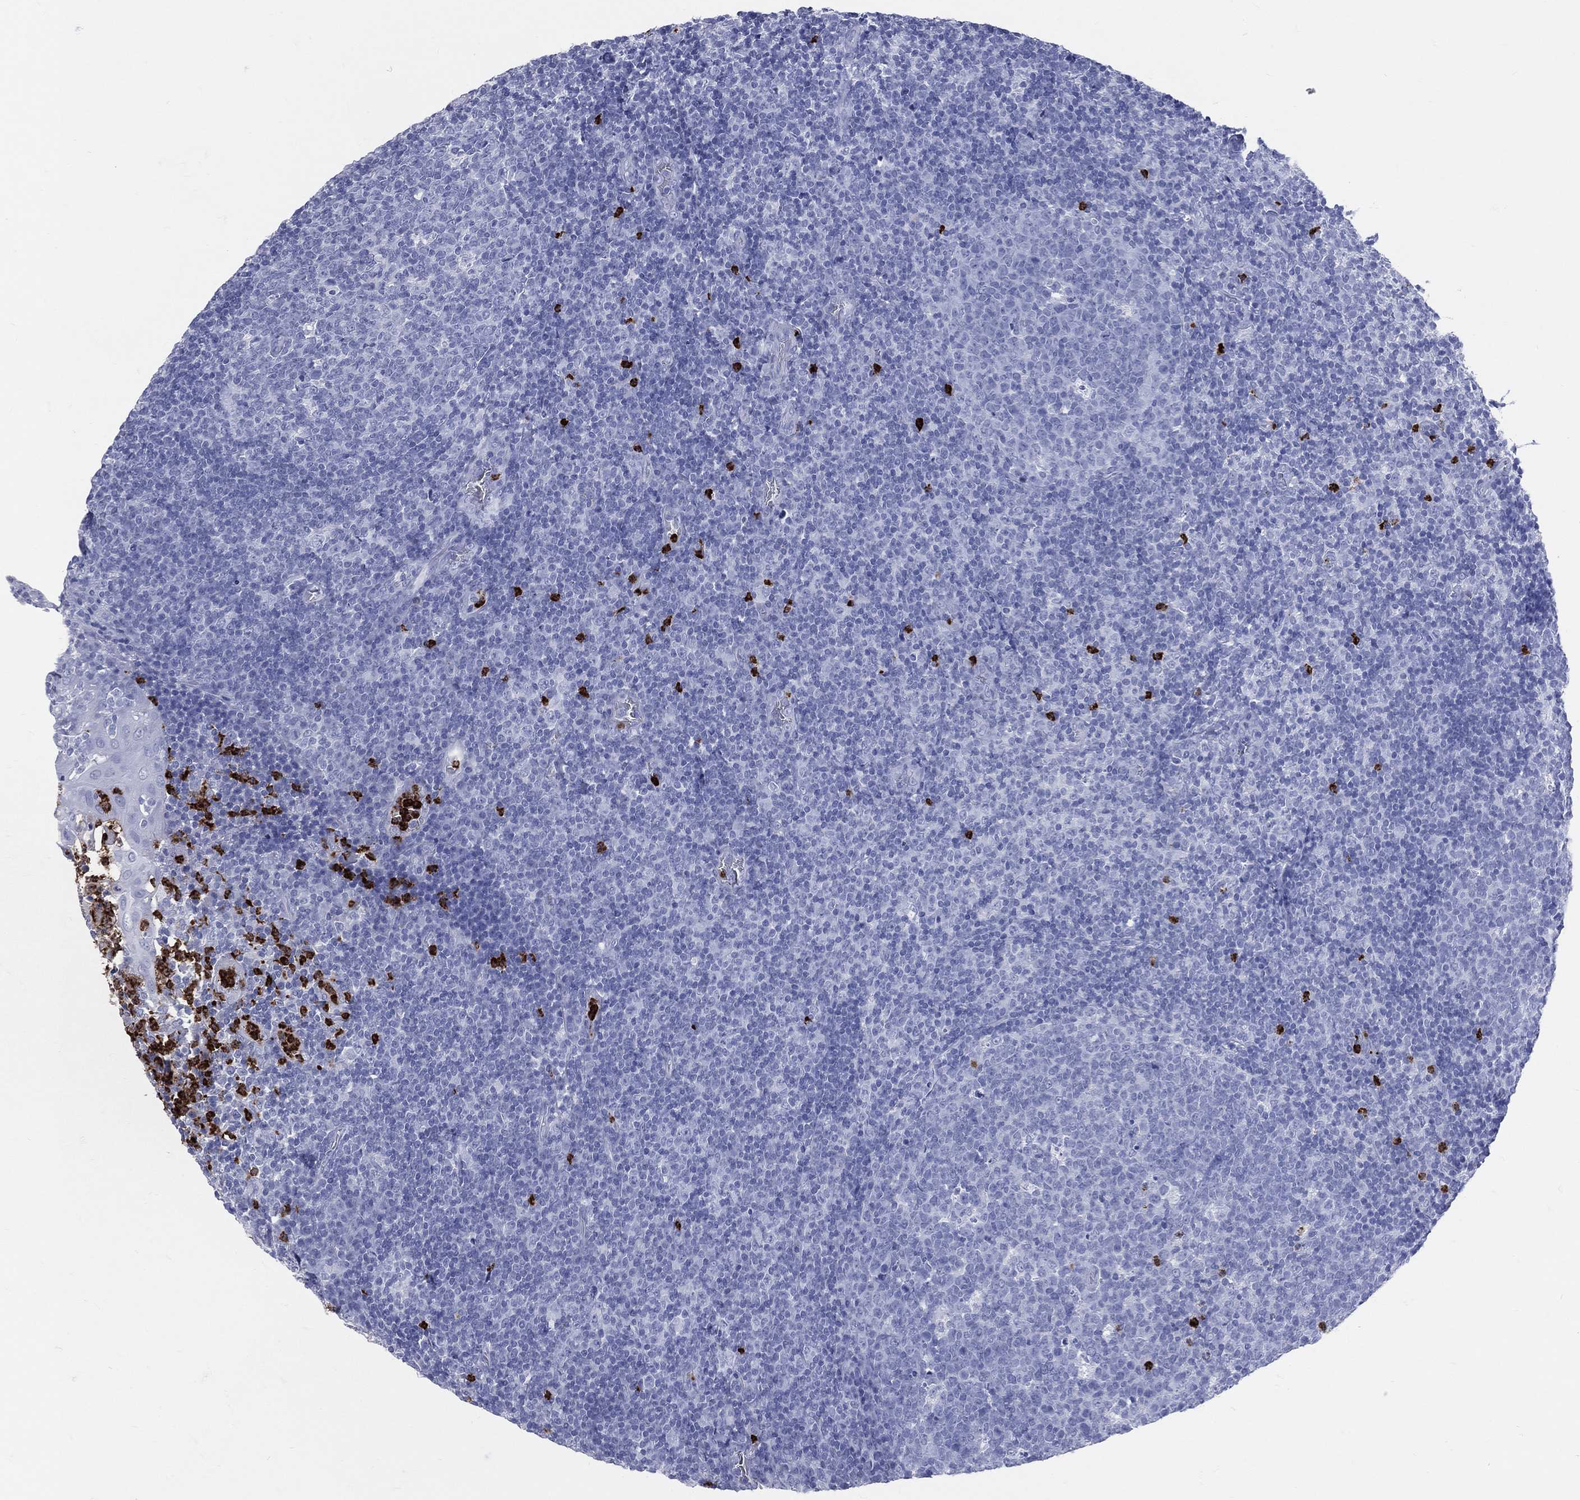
{"staining": {"intensity": "negative", "quantity": "none", "location": "none"}, "tissue": "tonsil", "cell_type": "Germinal center cells", "image_type": "normal", "snomed": [{"axis": "morphology", "description": "Normal tissue, NOS"}, {"axis": "topography", "description": "Tonsil"}], "caption": "Tonsil was stained to show a protein in brown. There is no significant expression in germinal center cells. (Stains: DAB (3,3'-diaminobenzidine) immunohistochemistry (IHC) with hematoxylin counter stain, Microscopy: brightfield microscopy at high magnification).", "gene": "PGLYRP1", "patient": {"sex": "female", "age": 5}}